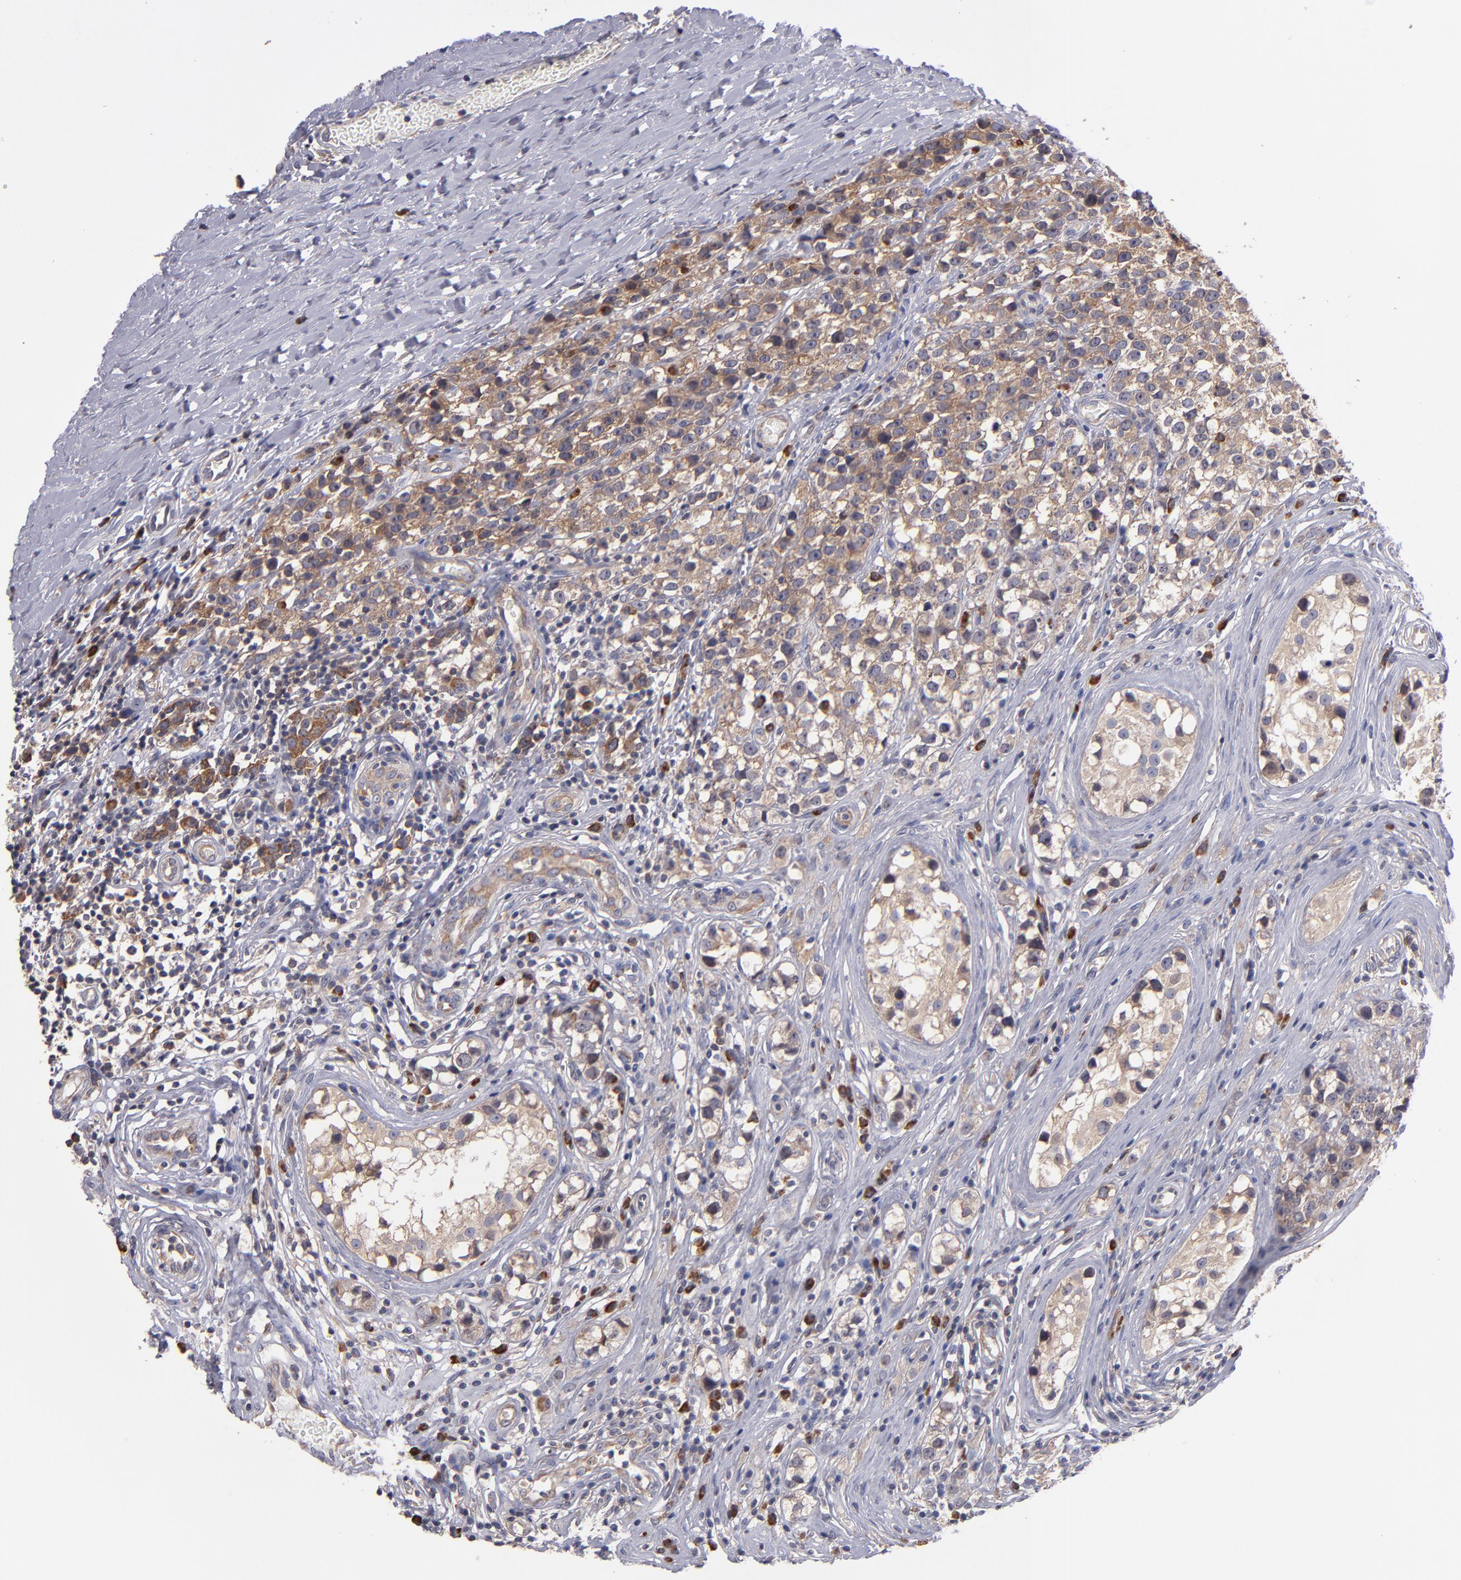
{"staining": {"intensity": "weak", "quantity": ">75%", "location": "cytoplasmic/membranous"}, "tissue": "testis cancer", "cell_type": "Tumor cells", "image_type": "cancer", "snomed": [{"axis": "morphology", "description": "Seminoma, NOS"}, {"axis": "topography", "description": "Testis"}], "caption": "An immunohistochemistry (IHC) photomicrograph of tumor tissue is shown. Protein staining in brown highlights weak cytoplasmic/membranous positivity in testis seminoma within tumor cells.", "gene": "EIF3L", "patient": {"sex": "male", "age": 25}}